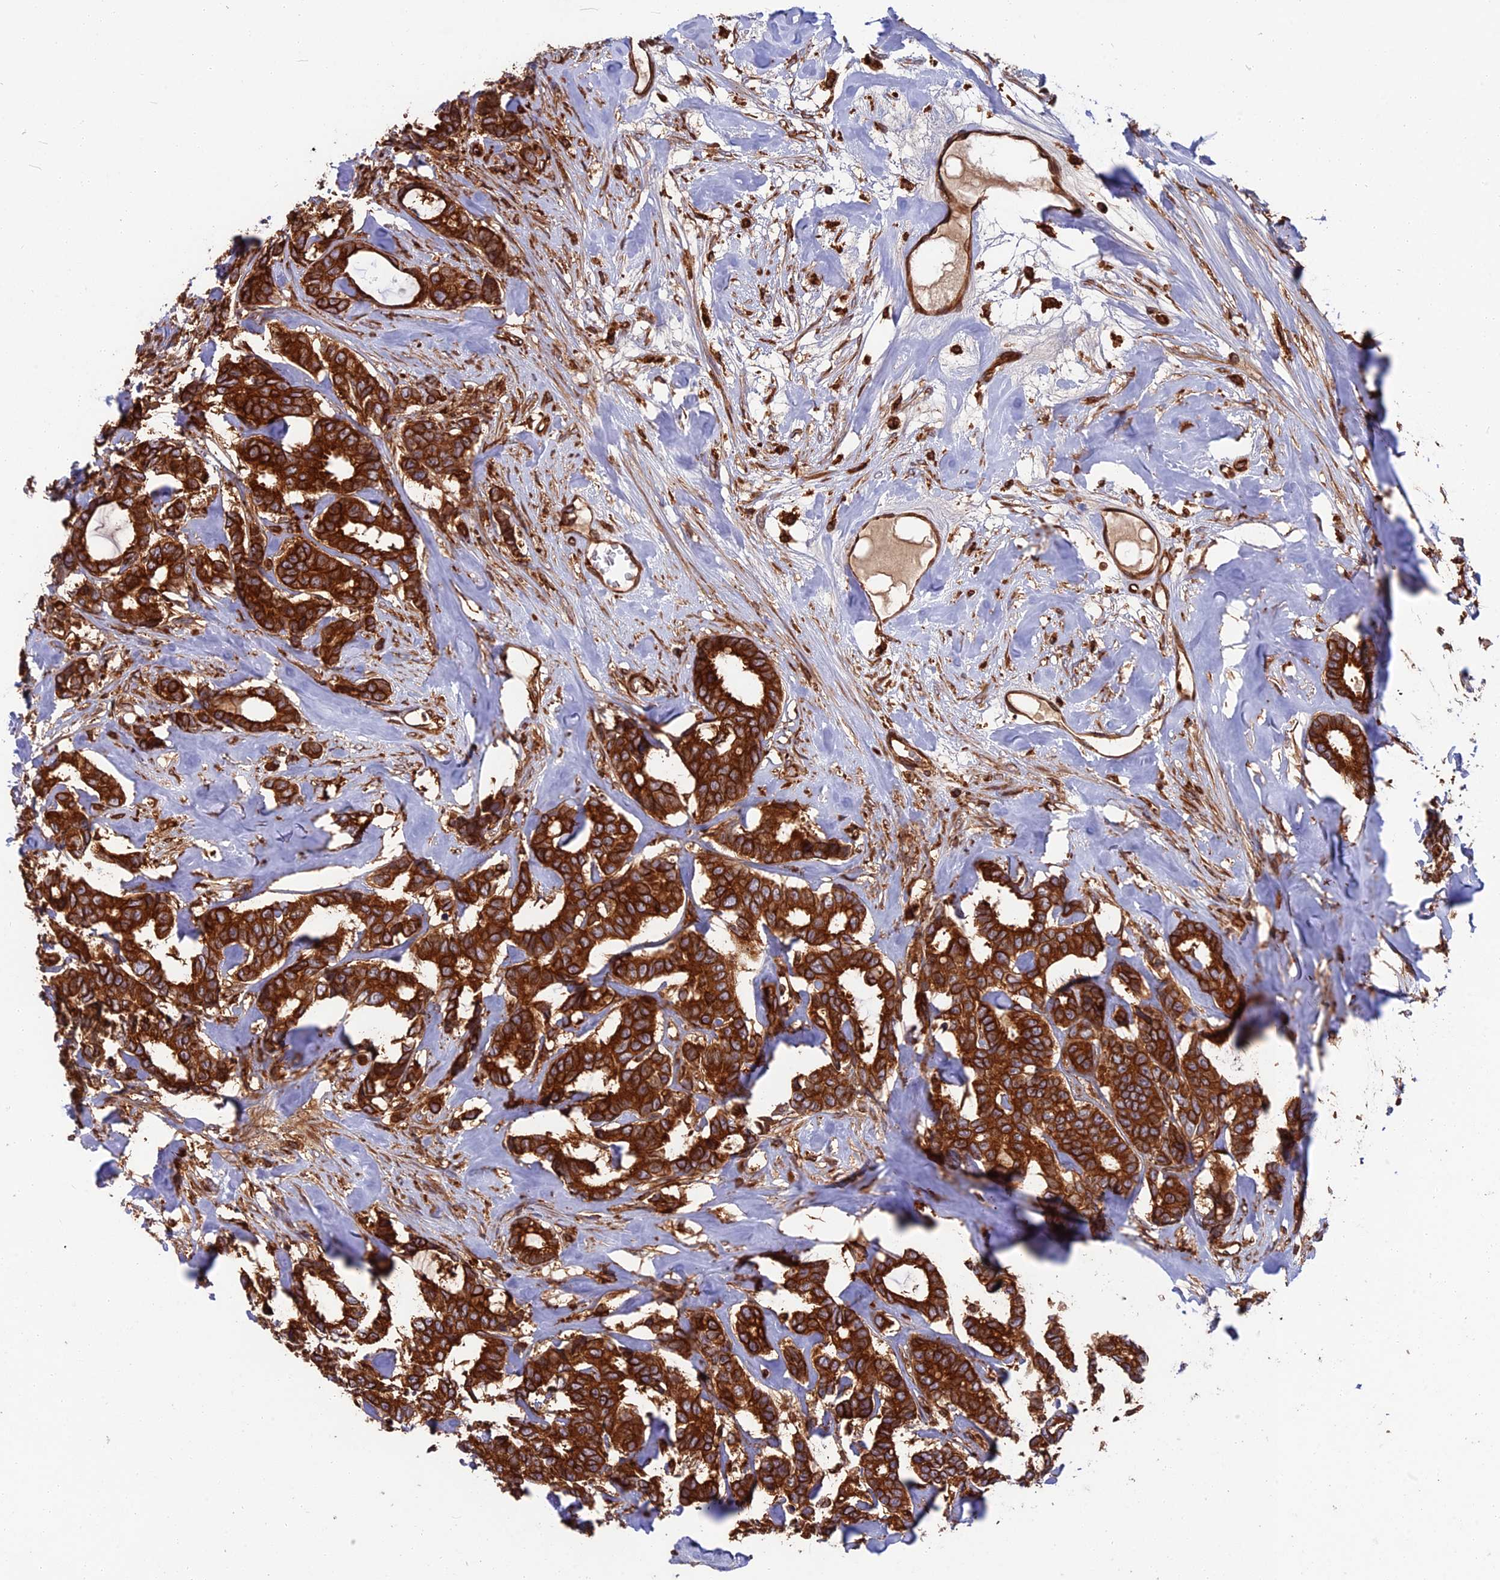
{"staining": {"intensity": "strong", "quantity": ">75%", "location": "cytoplasmic/membranous"}, "tissue": "breast cancer", "cell_type": "Tumor cells", "image_type": "cancer", "snomed": [{"axis": "morphology", "description": "Duct carcinoma"}, {"axis": "topography", "description": "Breast"}], "caption": "A brown stain highlights strong cytoplasmic/membranous positivity of a protein in human breast cancer (intraductal carcinoma) tumor cells.", "gene": "WDR1", "patient": {"sex": "female", "age": 87}}